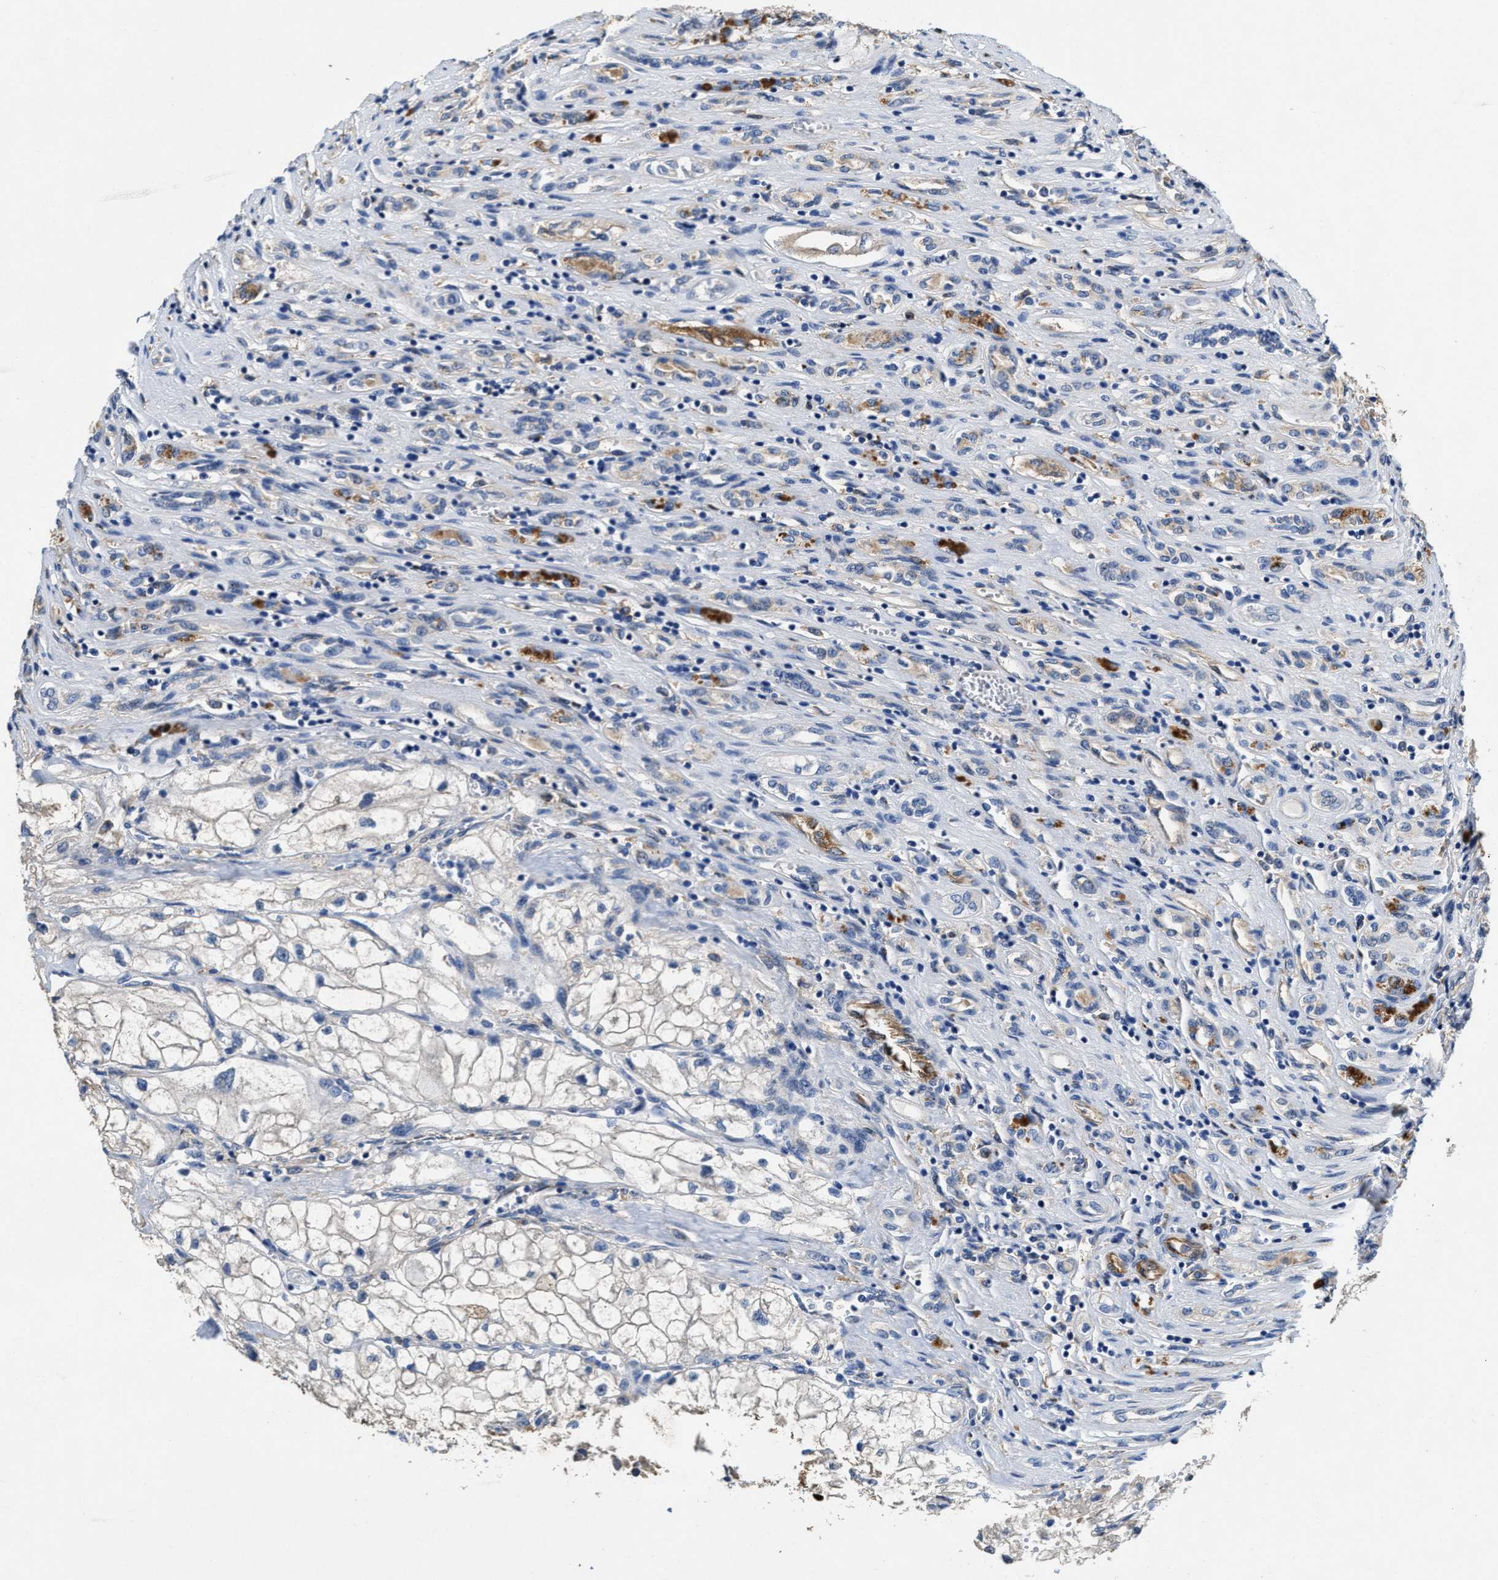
{"staining": {"intensity": "negative", "quantity": "none", "location": "none"}, "tissue": "renal cancer", "cell_type": "Tumor cells", "image_type": "cancer", "snomed": [{"axis": "morphology", "description": "Adenocarcinoma, NOS"}, {"axis": "topography", "description": "Kidney"}], "caption": "A high-resolution micrograph shows immunohistochemistry (IHC) staining of renal adenocarcinoma, which exhibits no significant positivity in tumor cells.", "gene": "PEG10", "patient": {"sex": "female", "age": 70}}